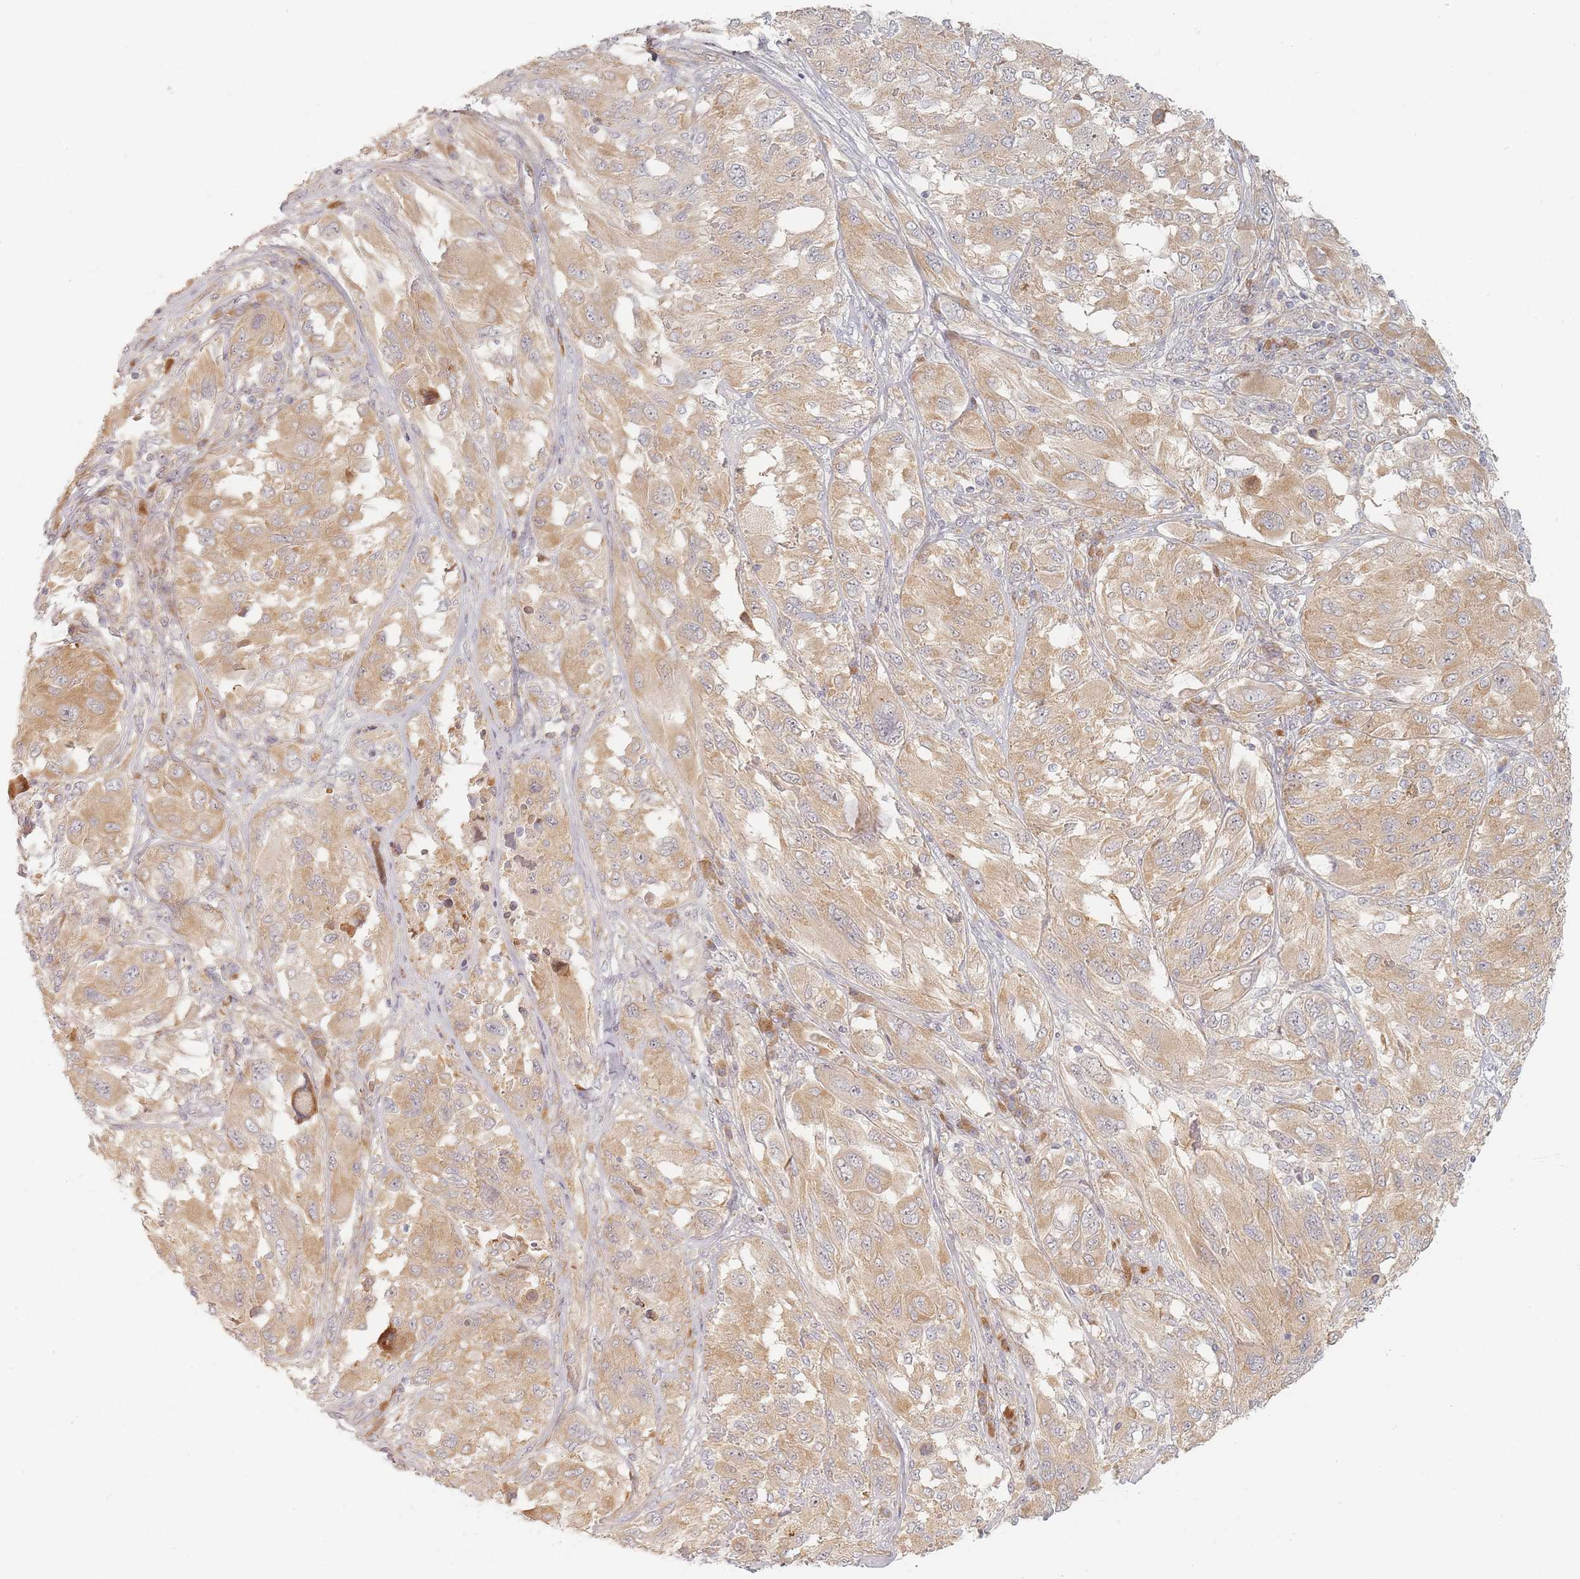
{"staining": {"intensity": "moderate", "quantity": ">75%", "location": "cytoplasmic/membranous"}, "tissue": "melanoma", "cell_type": "Tumor cells", "image_type": "cancer", "snomed": [{"axis": "morphology", "description": "Malignant melanoma, NOS"}, {"axis": "topography", "description": "Skin"}], "caption": "IHC image of melanoma stained for a protein (brown), which reveals medium levels of moderate cytoplasmic/membranous positivity in approximately >75% of tumor cells.", "gene": "ZKSCAN7", "patient": {"sex": "female", "age": 91}}